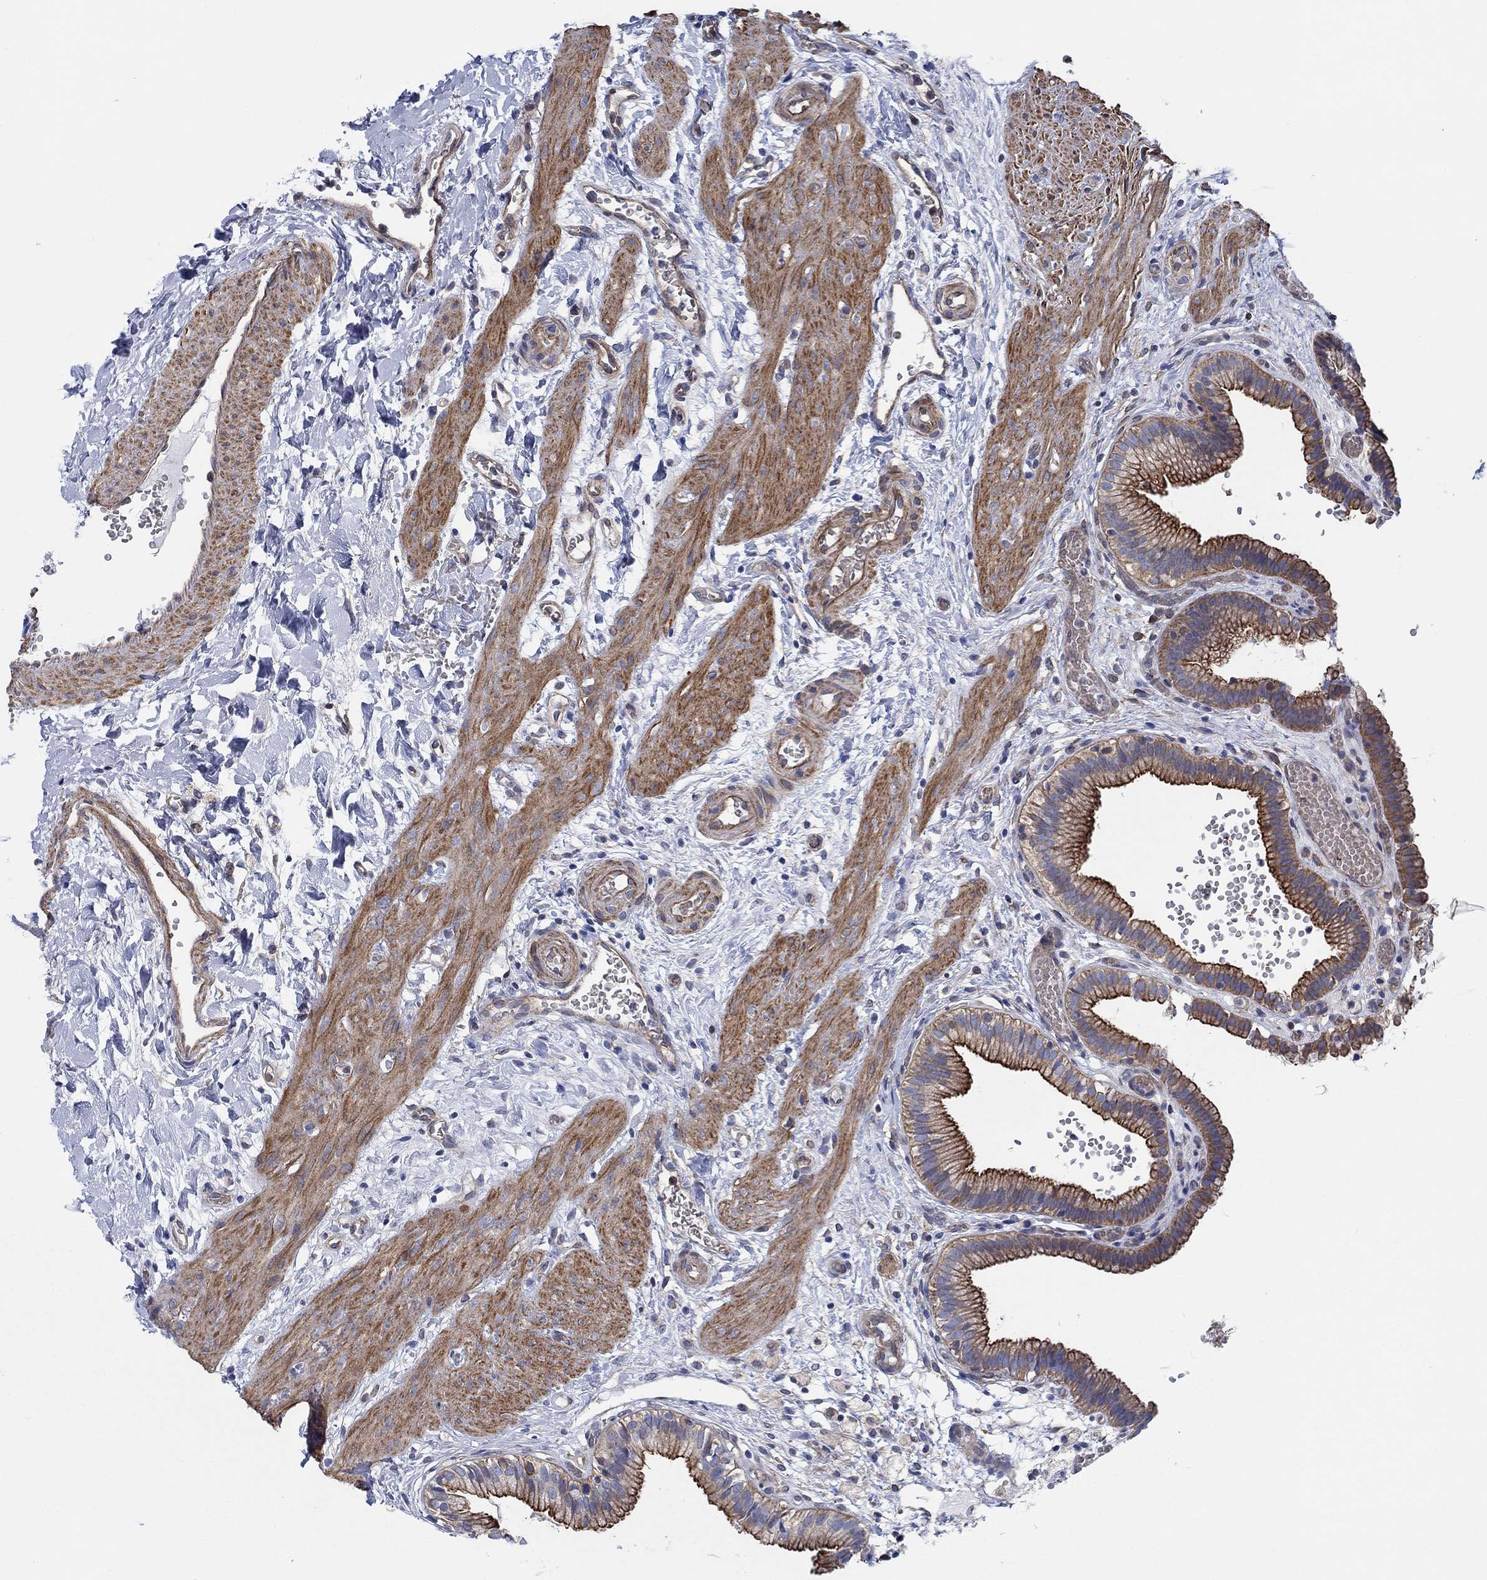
{"staining": {"intensity": "strong", "quantity": "25%-75%", "location": "cytoplasmic/membranous"}, "tissue": "gallbladder", "cell_type": "Glandular cells", "image_type": "normal", "snomed": [{"axis": "morphology", "description": "Normal tissue, NOS"}, {"axis": "topography", "description": "Gallbladder"}], "caption": "Gallbladder stained with DAB (3,3'-diaminobenzidine) immunohistochemistry (IHC) reveals high levels of strong cytoplasmic/membranous expression in approximately 25%-75% of glandular cells.", "gene": "FMN1", "patient": {"sex": "female", "age": 24}}